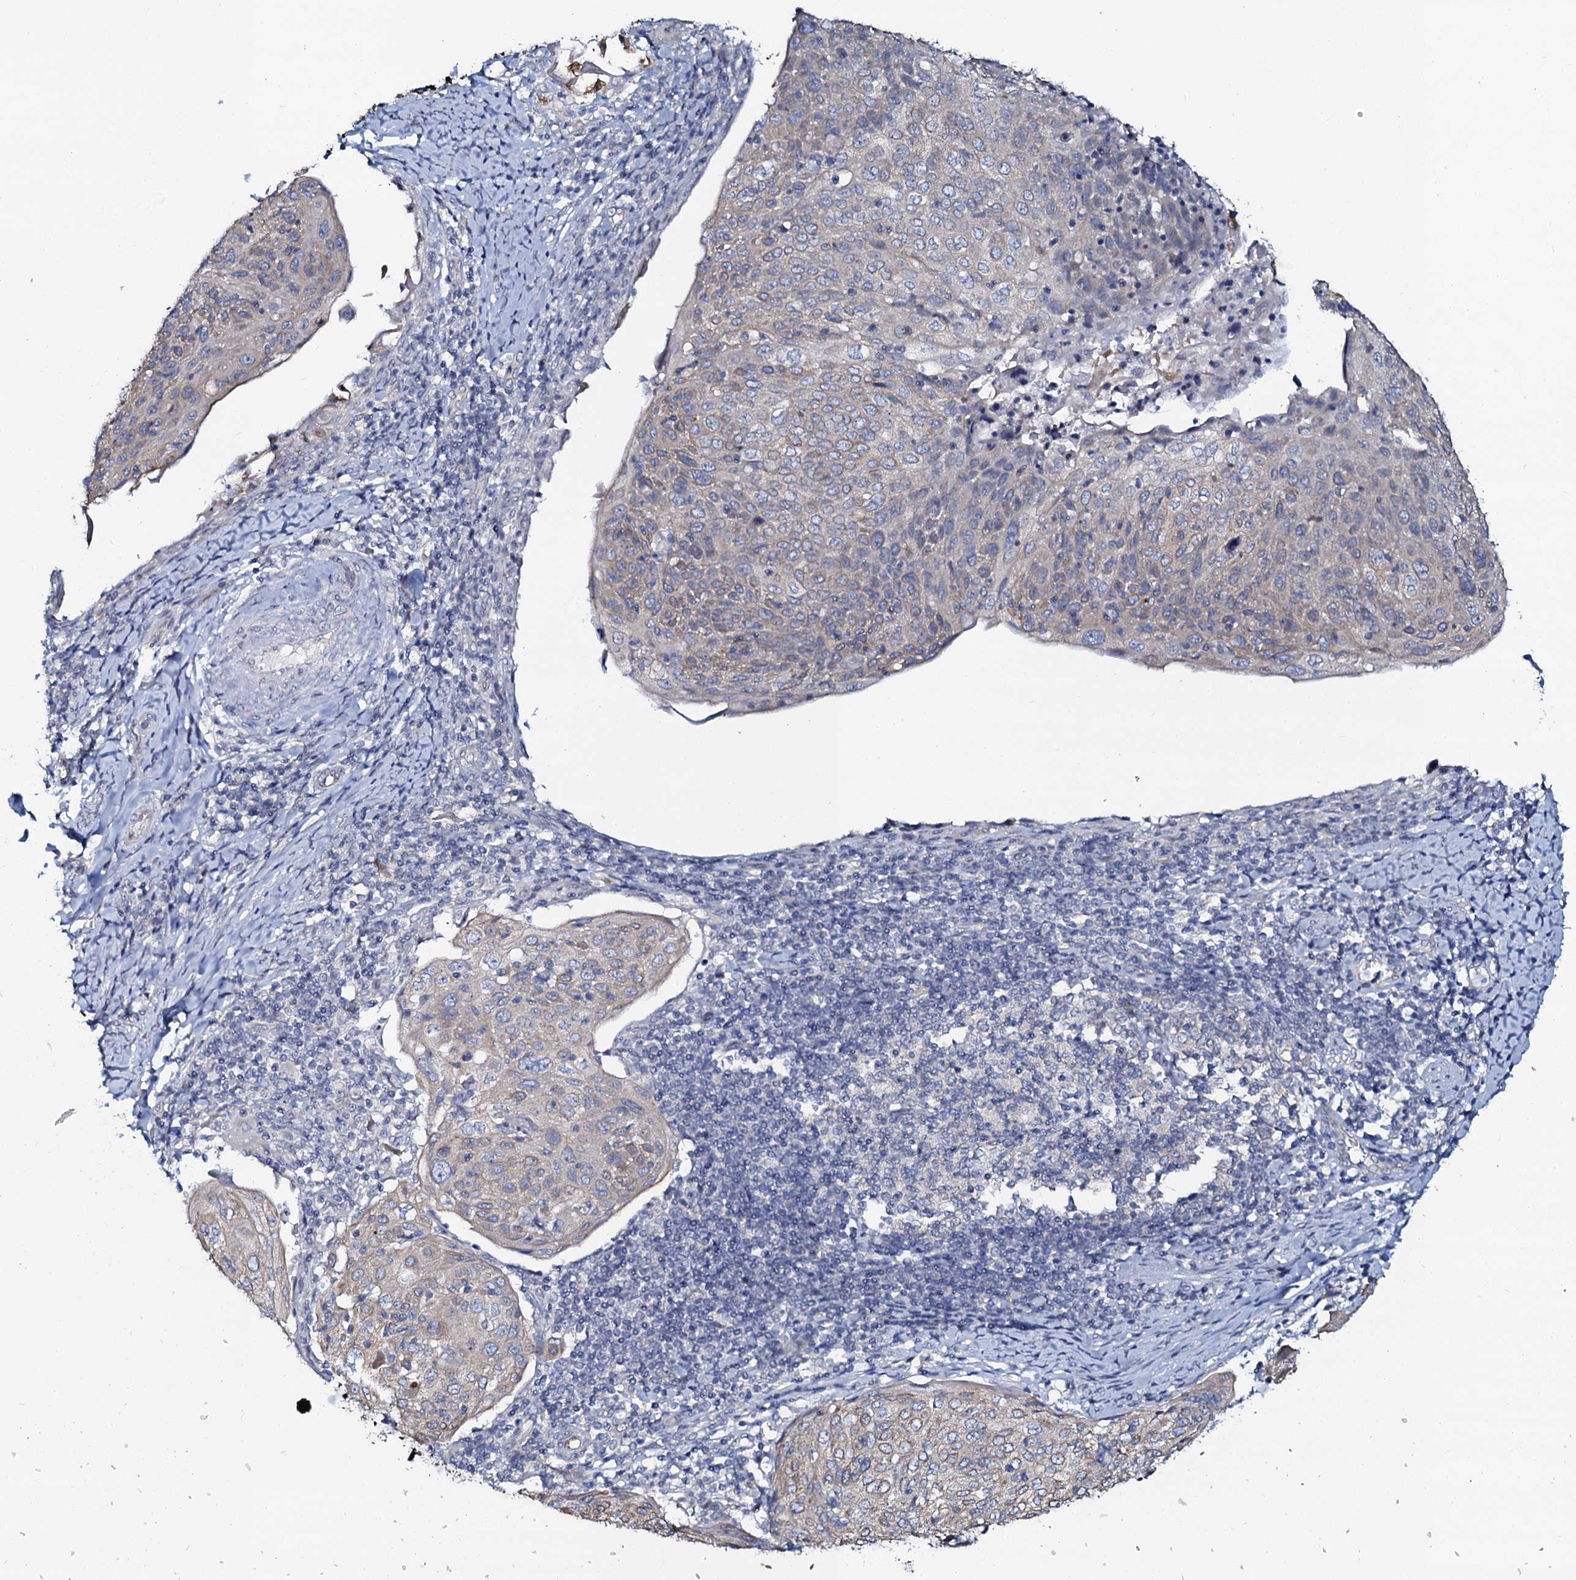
{"staining": {"intensity": "weak", "quantity": "<25%", "location": "cytoplasmic/membranous"}, "tissue": "cervical cancer", "cell_type": "Tumor cells", "image_type": "cancer", "snomed": [{"axis": "morphology", "description": "Squamous cell carcinoma, NOS"}, {"axis": "topography", "description": "Cervix"}], "caption": "DAB immunohistochemical staining of human cervical cancer demonstrates no significant staining in tumor cells. (DAB immunohistochemistry, high magnification).", "gene": "C10orf88", "patient": {"sex": "female", "age": 67}}